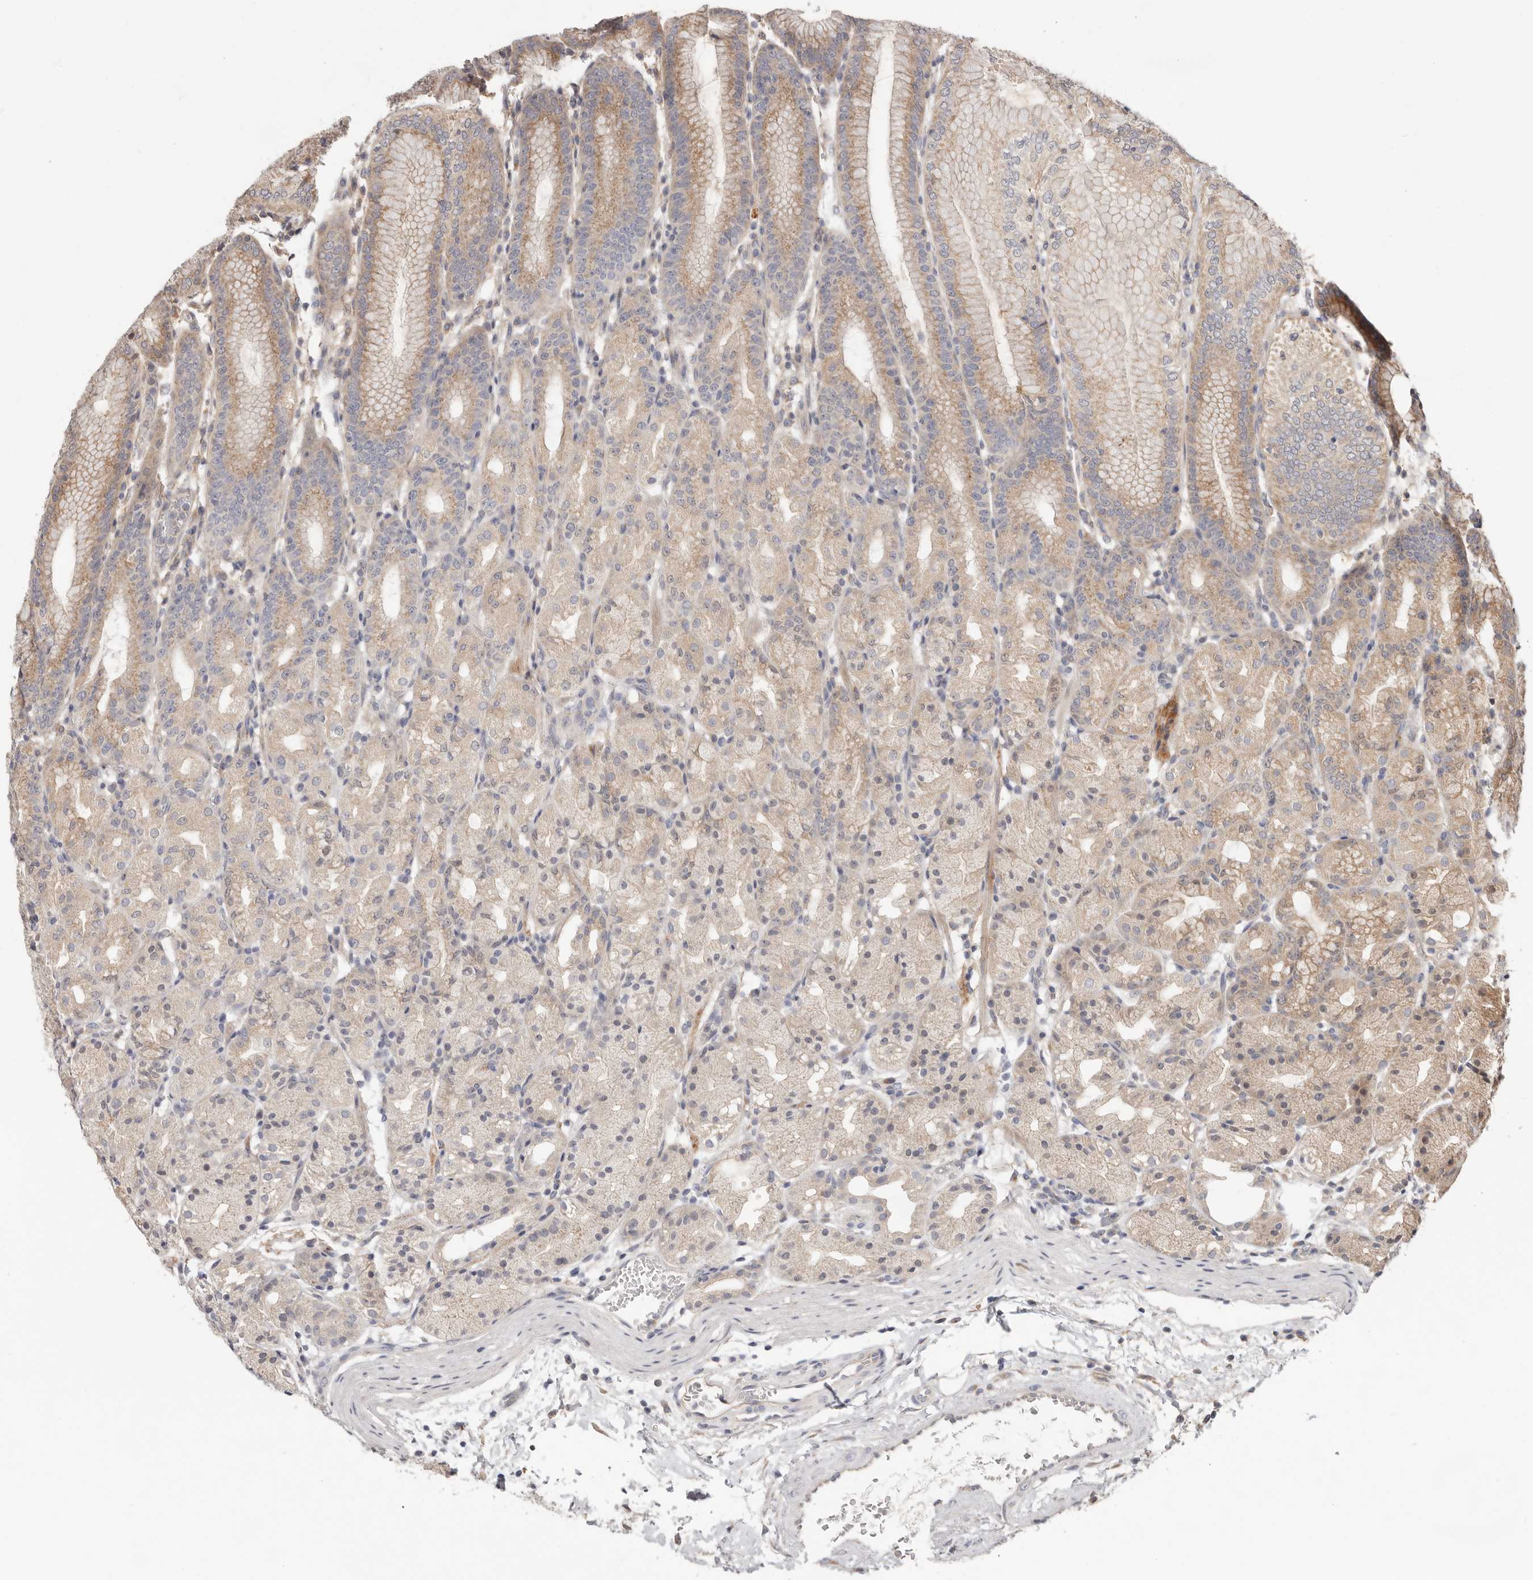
{"staining": {"intensity": "moderate", "quantity": "25%-75%", "location": "cytoplasmic/membranous"}, "tissue": "stomach", "cell_type": "Glandular cells", "image_type": "normal", "snomed": [{"axis": "morphology", "description": "Normal tissue, NOS"}, {"axis": "topography", "description": "Stomach, upper"}], "caption": "A medium amount of moderate cytoplasmic/membranous expression is seen in approximately 25%-75% of glandular cells in benign stomach. (Stains: DAB in brown, nuclei in blue, Microscopy: brightfield microscopy at high magnification).", "gene": "LRP6", "patient": {"sex": "male", "age": 48}}